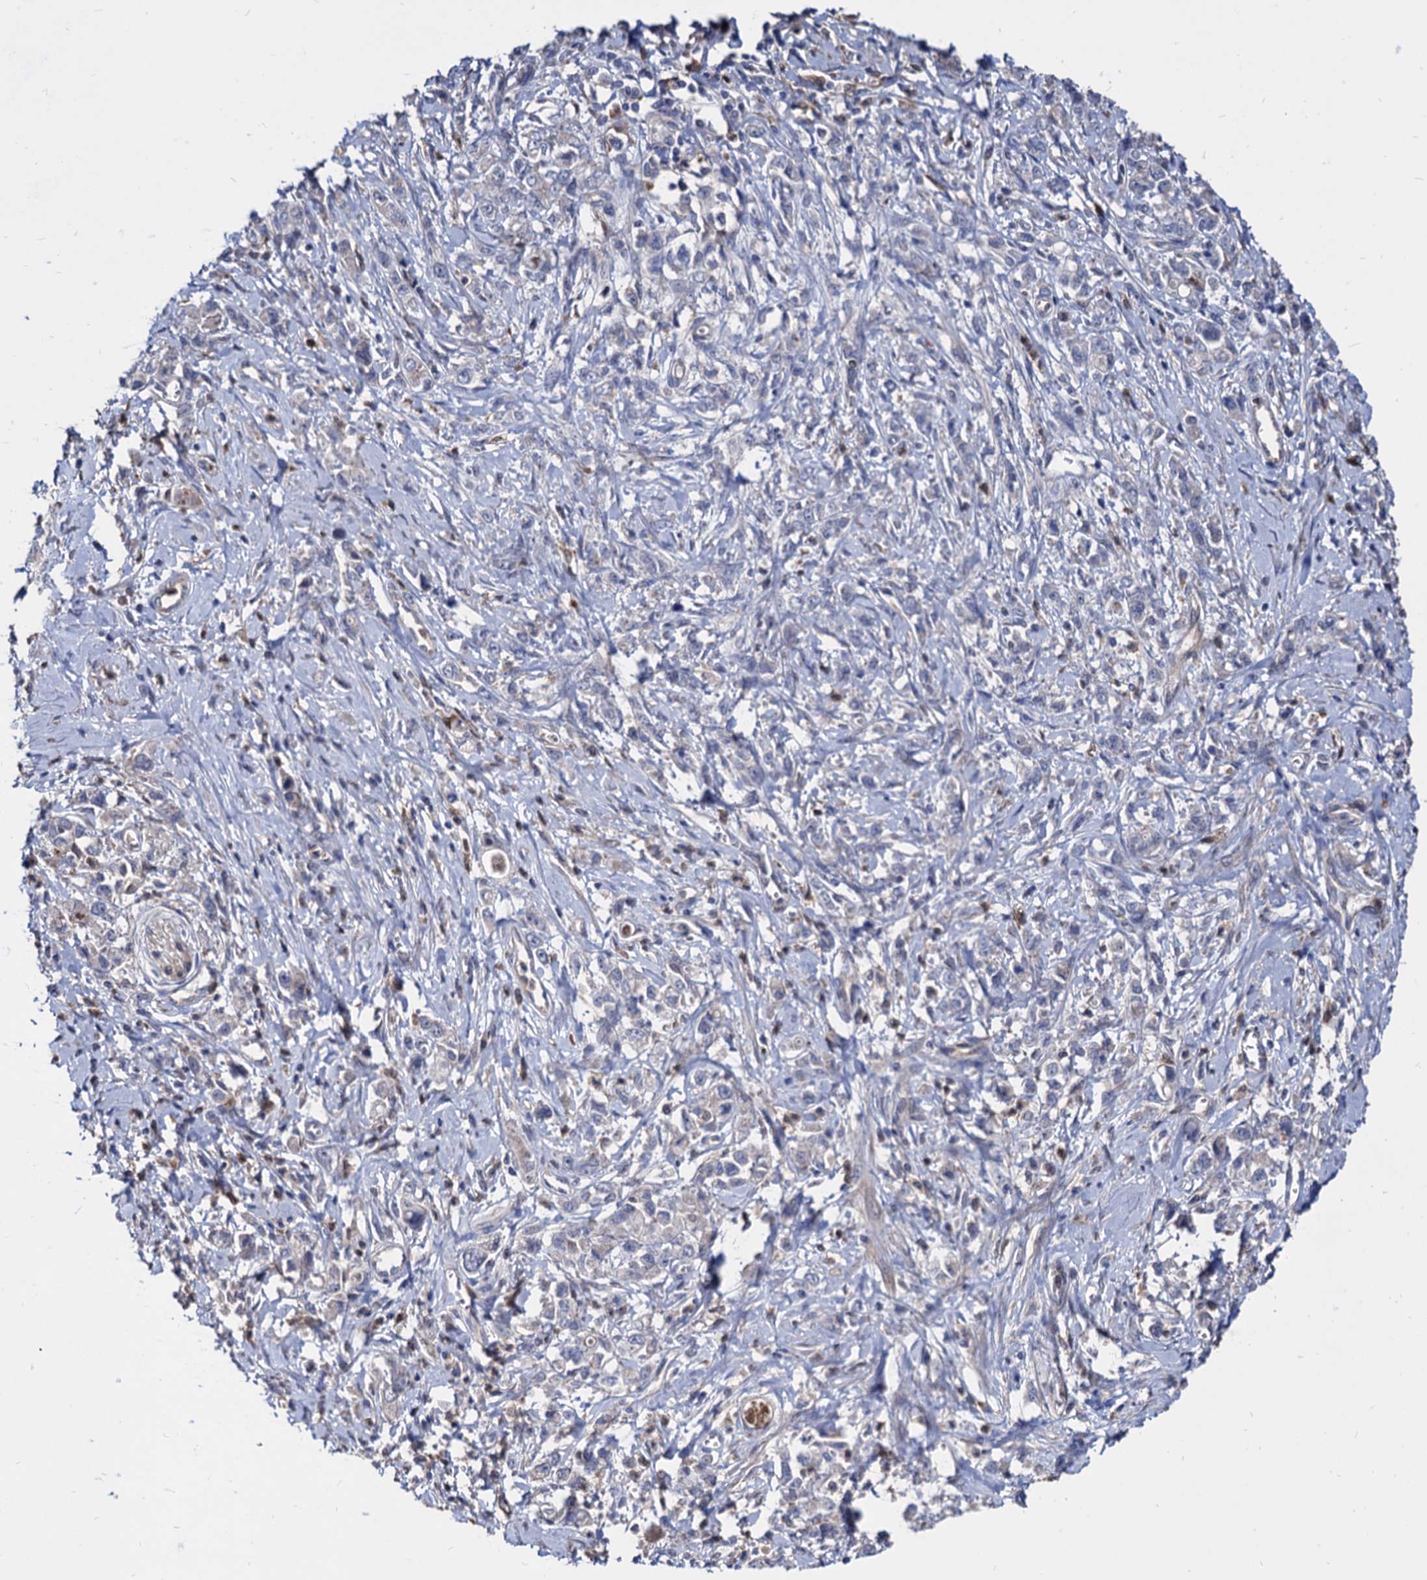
{"staining": {"intensity": "negative", "quantity": "none", "location": "none"}, "tissue": "stomach cancer", "cell_type": "Tumor cells", "image_type": "cancer", "snomed": [{"axis": "morphology", "description": "Adenocarcinoma, NOS"}, {"axis": "topography", "description": "Stomach"}], "caption": "This histopathology image is of stomach cancer stained with immunohistochemistry (IHC) to label a protein in brown with the nuclei are counter-stained blue. There is no positivity in tumor cells. (Immunohistochemistry (ihc), brightfield microscopy, high magnification).", "gene": "CPPED1", "patient": {"sex": "female", "age": 76}}